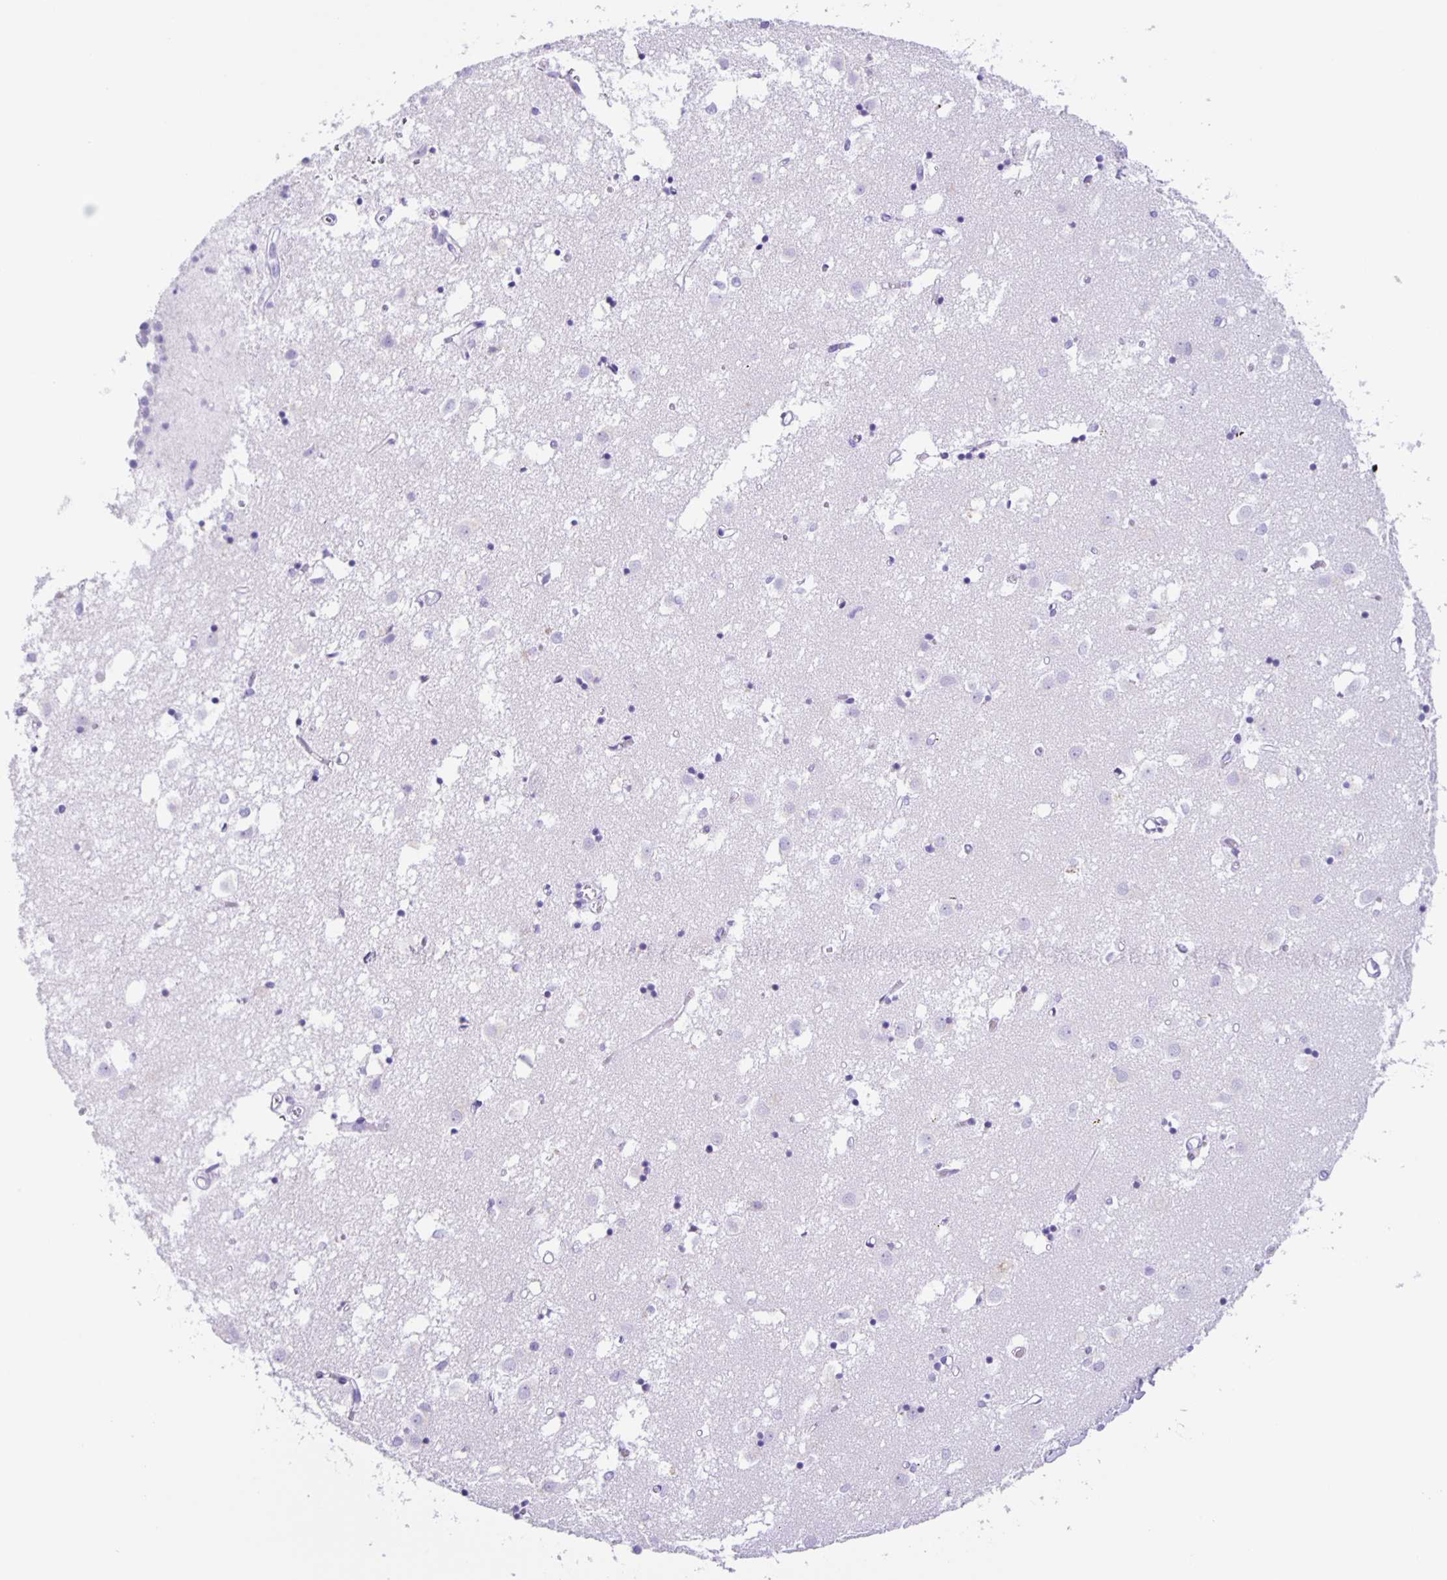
{"staining": {"intensity": "negative", "quantity": "none", "location": "none"}, "tissue": "caudate", "cell_type": "Glial cells", "image_type": "normal", "snomed": [{"axis": "morphology", "description": "Normal tissue, NOS"}, {"axis": "topography", "description": "Lateral ventricle wall"}], "caption": "High magnification brightfield microscopy of benign caudate stained with DAB (3,3'-diaminobenzidine) (brown) and counterstained with hematoxylin (blue): glial cells show no significant positivity. (Brightfield microscopy of DAB (3,3'-diaminobenzidine) IHC at high magnification).", "gene": "GUCA2A", "patient": {"sex": "male", "age": 70}}